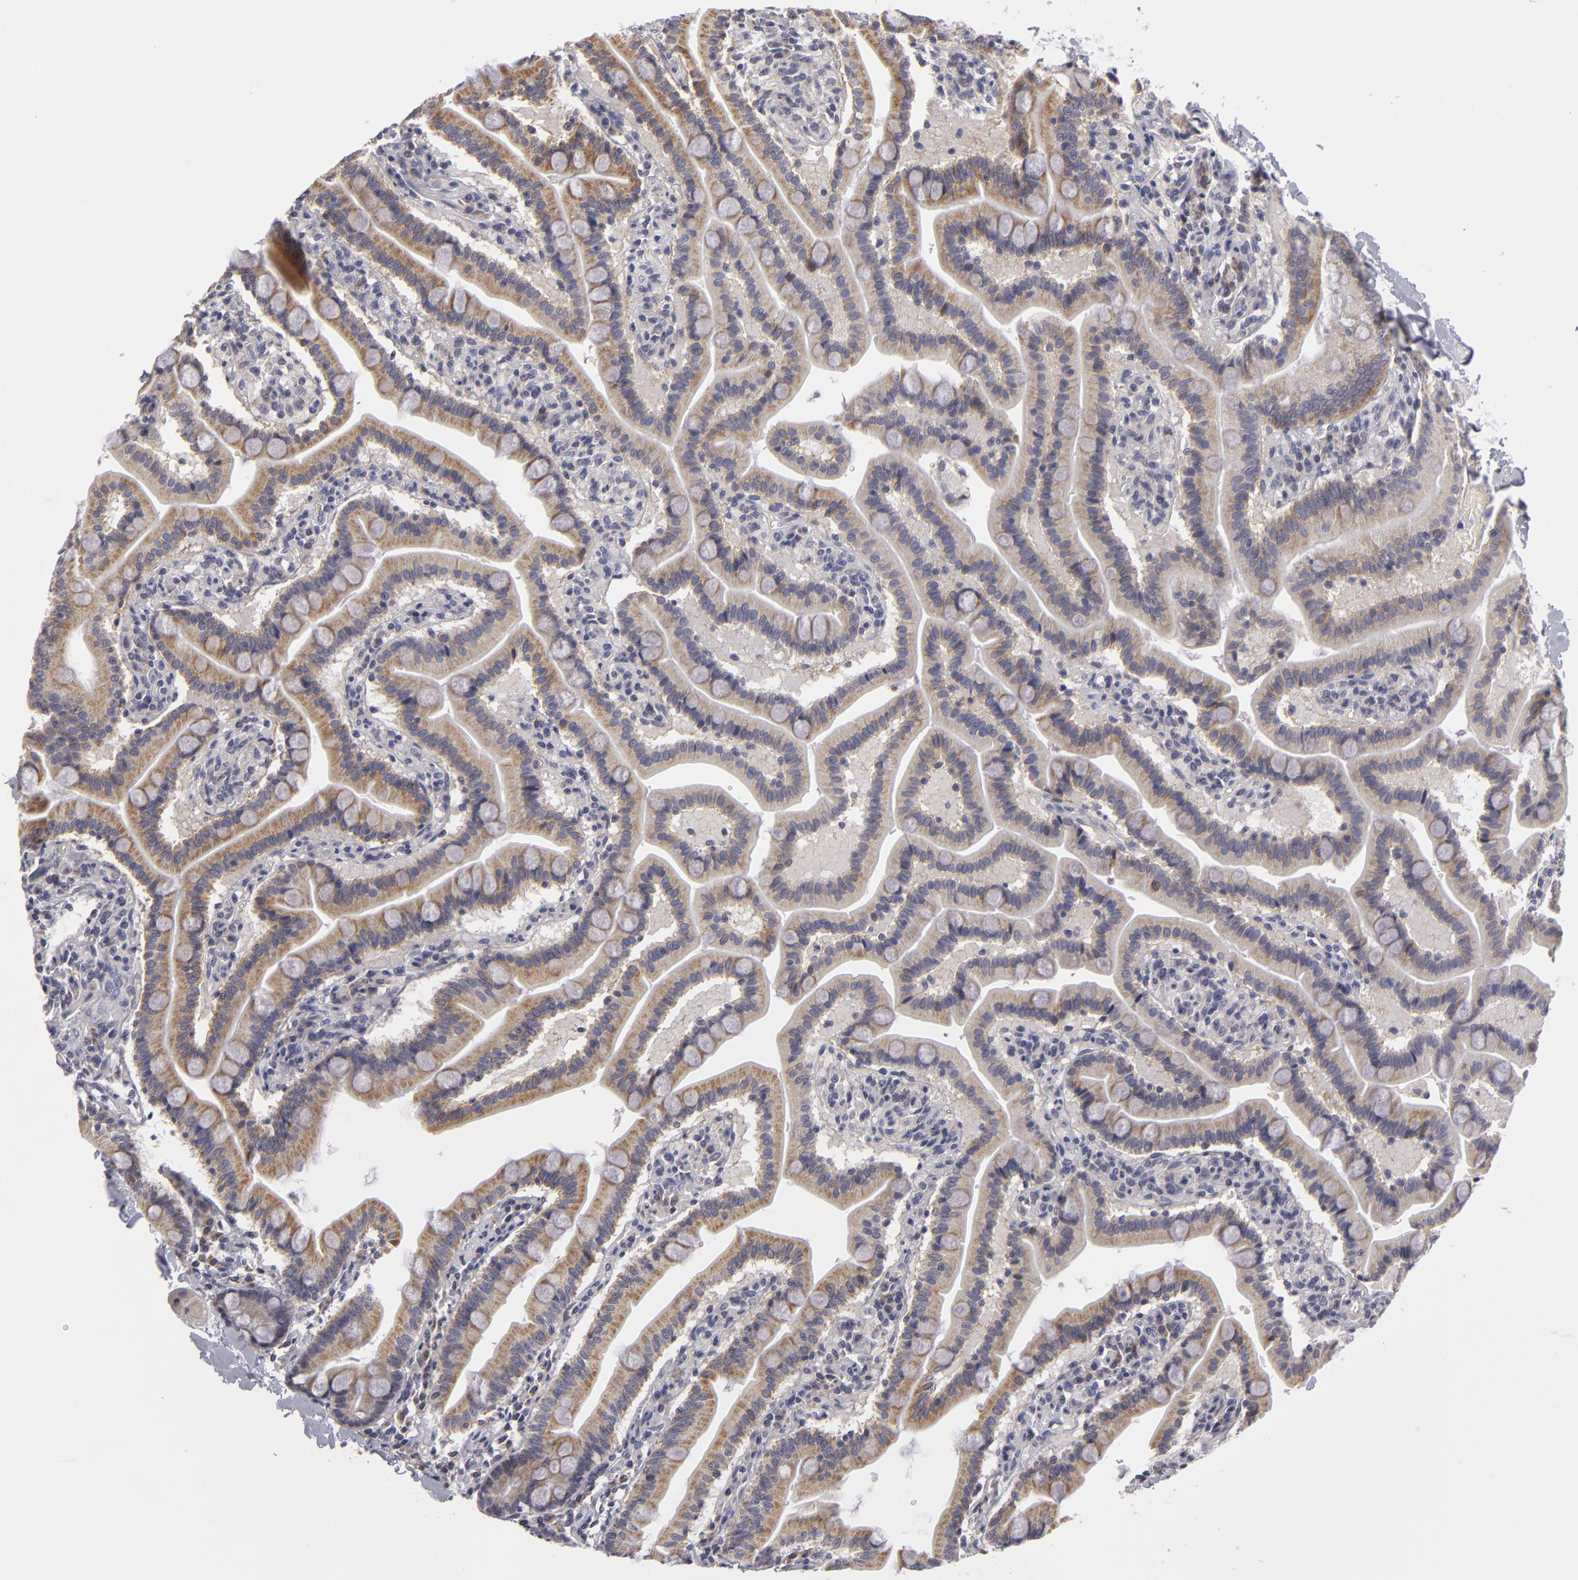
{"staining": {"intensity": "weak", "quantity": ">75%", "location": "cytoplasmic/membranous"}, "tissue": "duodenum", "cell_type": "Glandular cells", "image_type": "normal", "snomed": [{"axis": "morphology", "description": "Normal tissue, NOS"}, {"axis": "topography", "description": "Duodenum"}], "caption": "Immunohistochemical staining of unremarkable human duodenum displays >75% levels of weak cytoplasmic/membranous protein positivity in approximately >75% of glandular cells.", "gene": "ATP2B3", "patient": {"sex": "female", "age": 77}}